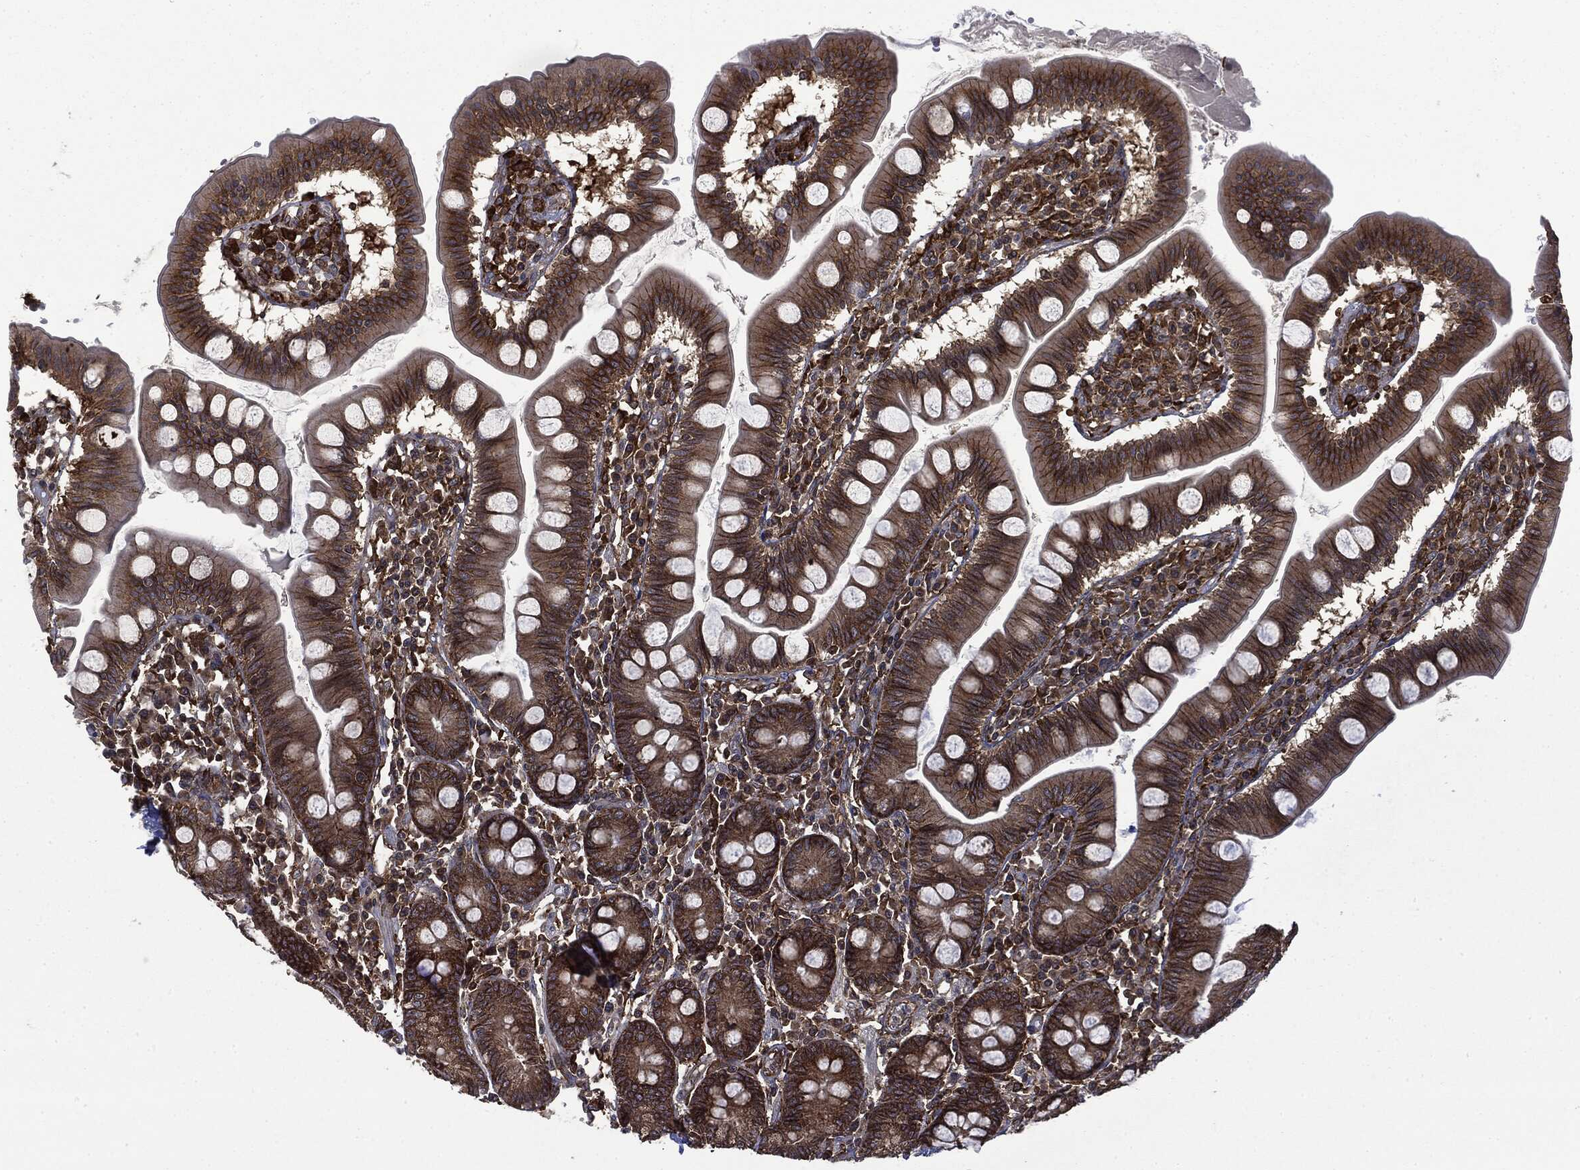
{"staining": {"intensity": "strong", "quantity": ">75%", "location": "cytoplasmic/membranous"}, "tissue": "small intestine", "cell_type": "Glandular cells", "image_type": "normal", "snomed": [{"axis": "morphology", "description": "Normal tissue, NOS"}, {"axis": "topography", "description": "Small intestine"}], "caption": "Immunohistochemistry staining of benign small intestine, which shows high levels of strong cytoplasmic/membranous positivity in approximately >75% of glandular cells indicating strong cytoplasmic/membranous protein positivity. The staining was performed using DAB (brown) for protein detection and nuclei were counterstained in hematoxylin (blue).", "gene": "SNX5", "patient": {"sex": "male", "age": 88}}